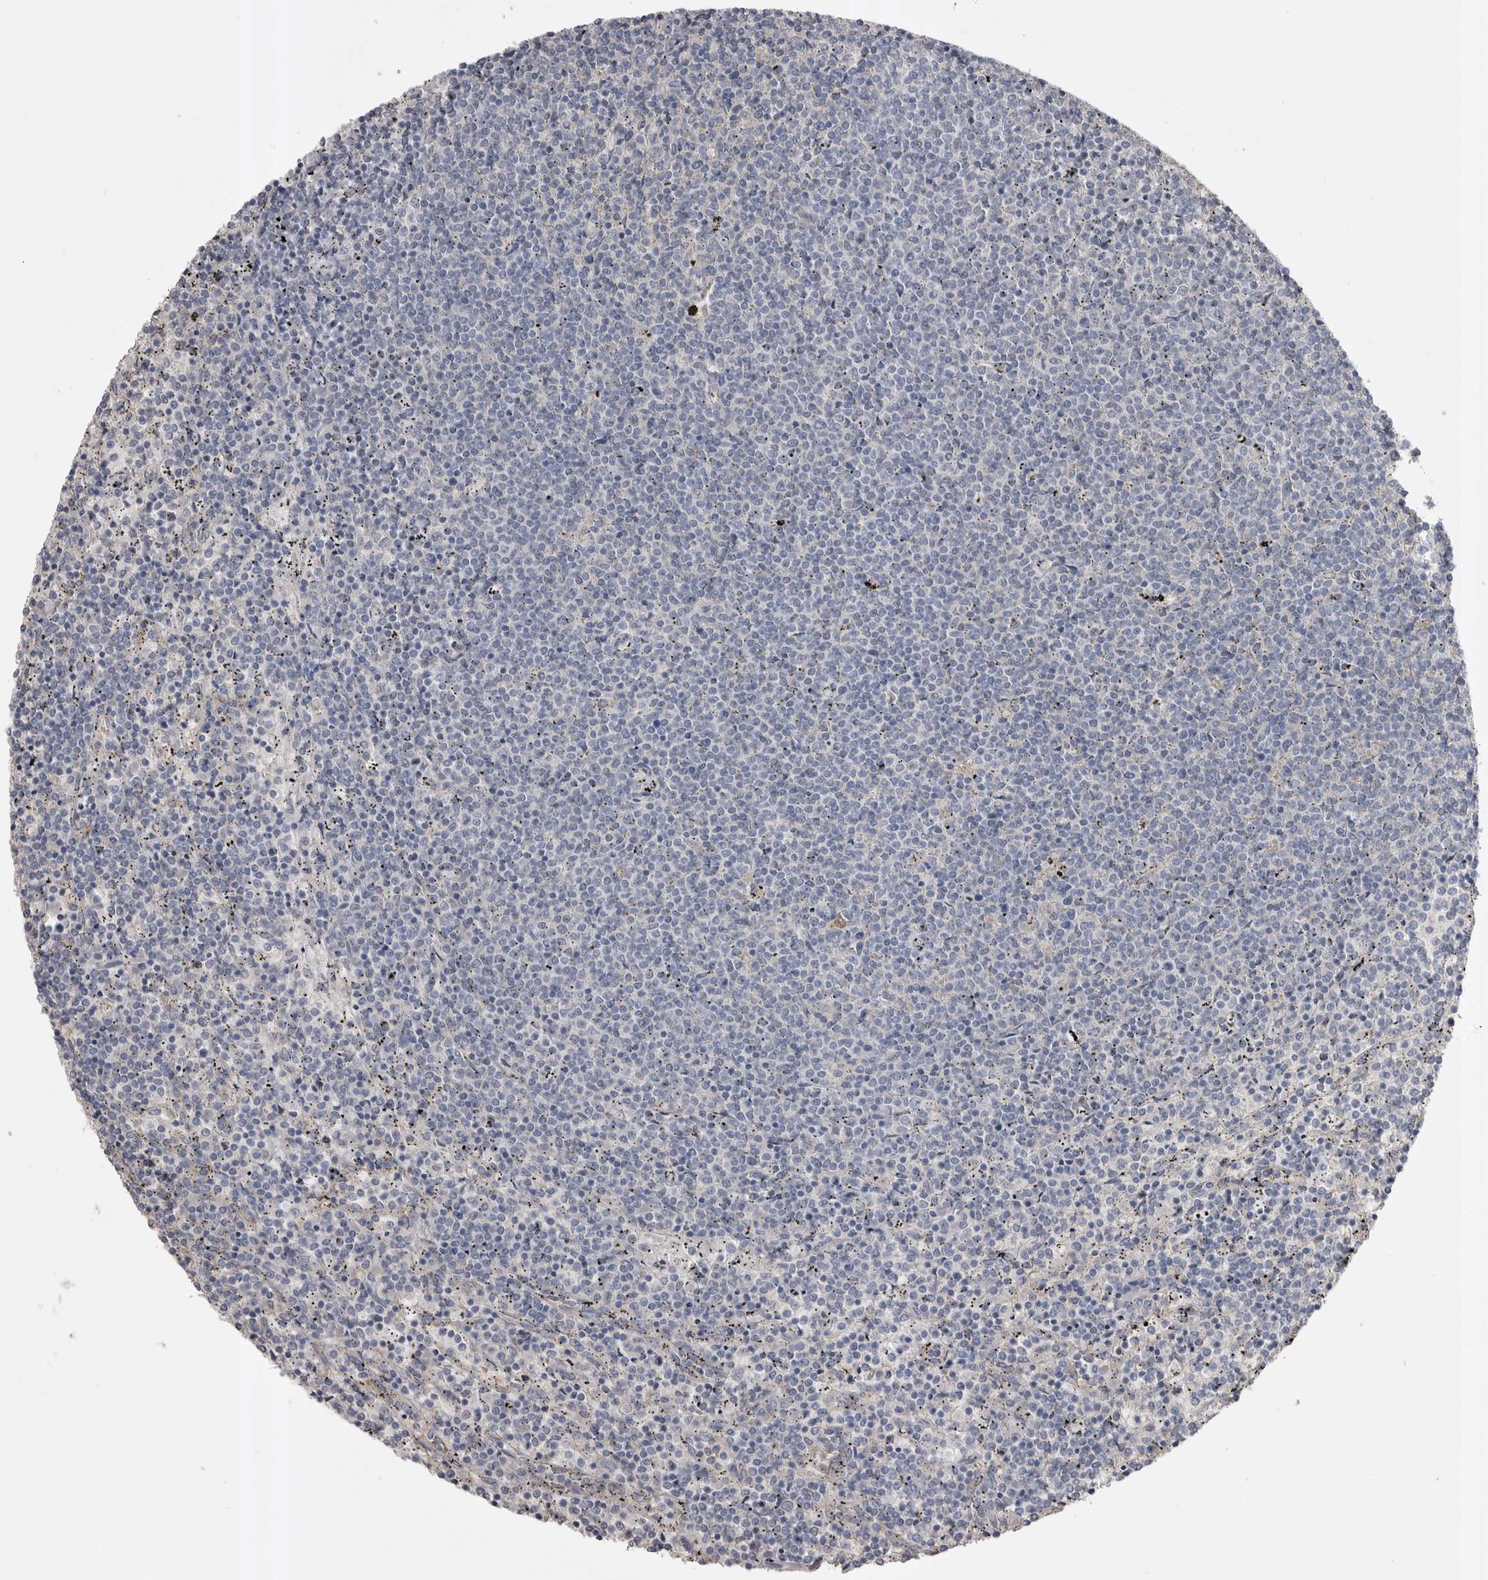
{"staining": {"intensity": "negative", "quantity": "none", "location": "none"}, "tissue": "lymphoma", "cell_type": "Tumor cells", "image_type": "cancer", "snomed": [{"axis": "morphology", "description": "Malignant lymphoma, non-Hodgkin's type, Low grade"}, {"axis": "topography", "description": "Spleen"}], "caption": "Human malignant lymphoma, non-Hodgkin's type (low-grade) stained for a protein using immunohistochemistry displays no expression in tumor cells.", "gene": "AHSG", "patient": {"sex": "female", "age": 50}}